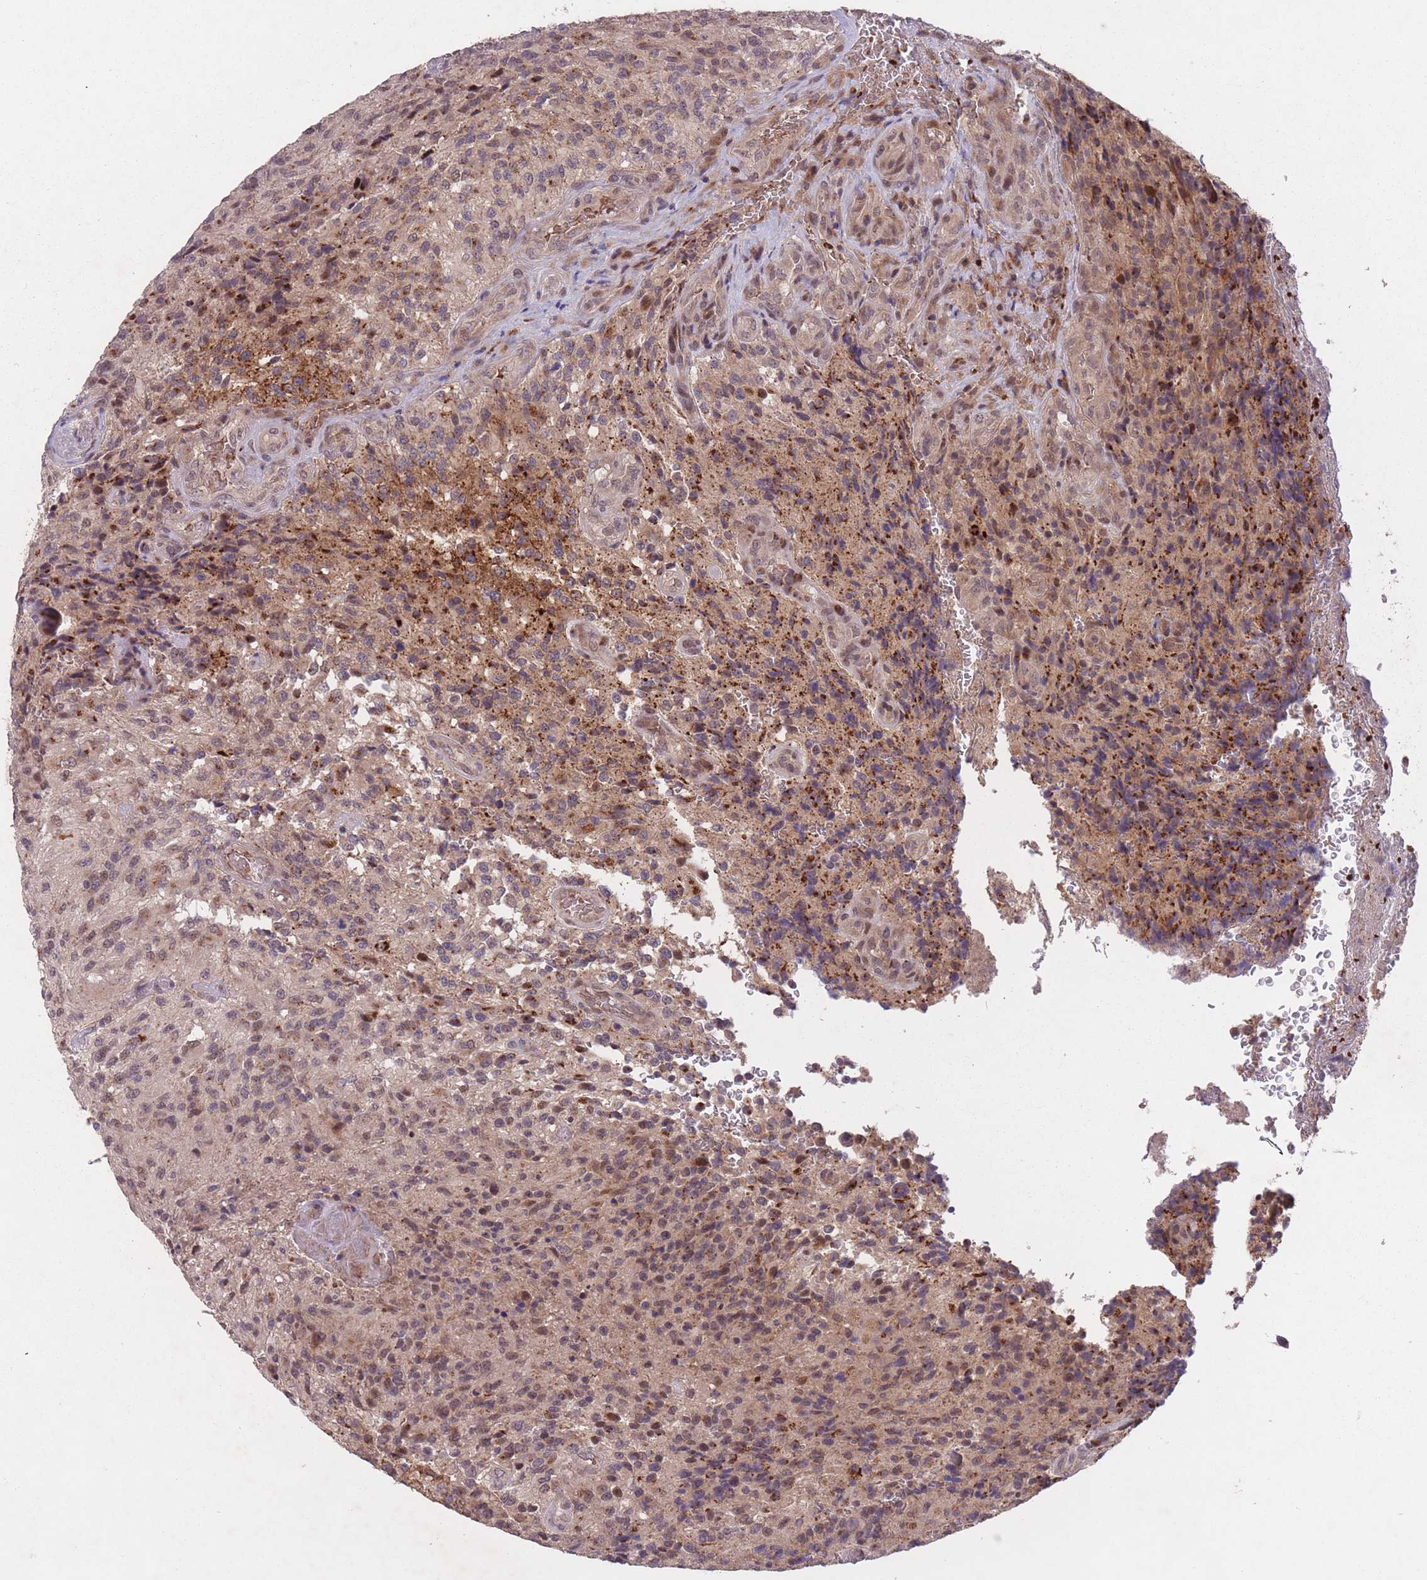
{"staining": {"intensity": "moderate", "quantity": "25%-75%", "location": "cytoplasmic/membranous,nuclear"}, "tissue": "glioma", "cell_type": "Tumor cells", "image_type": "cancer", "snomed": [{"axis": "morphology", "description": "Normal tissue, NOS"}, {"axis": "morphology", "description": "Glioma, malignant, High grade"}, {"axis": "topography", "description": "Cerebral cortex"}], "caption": "Glioma stained with DAB (3,3'-diaminobenzidine) IHC exhibits medium levels of moderate cytoplasmic/membranous and nuclear staining in approximately 25%-75% of tumor cells.", "gene": "SECTM1", "patient": {"sex": "male", "age": 56}}